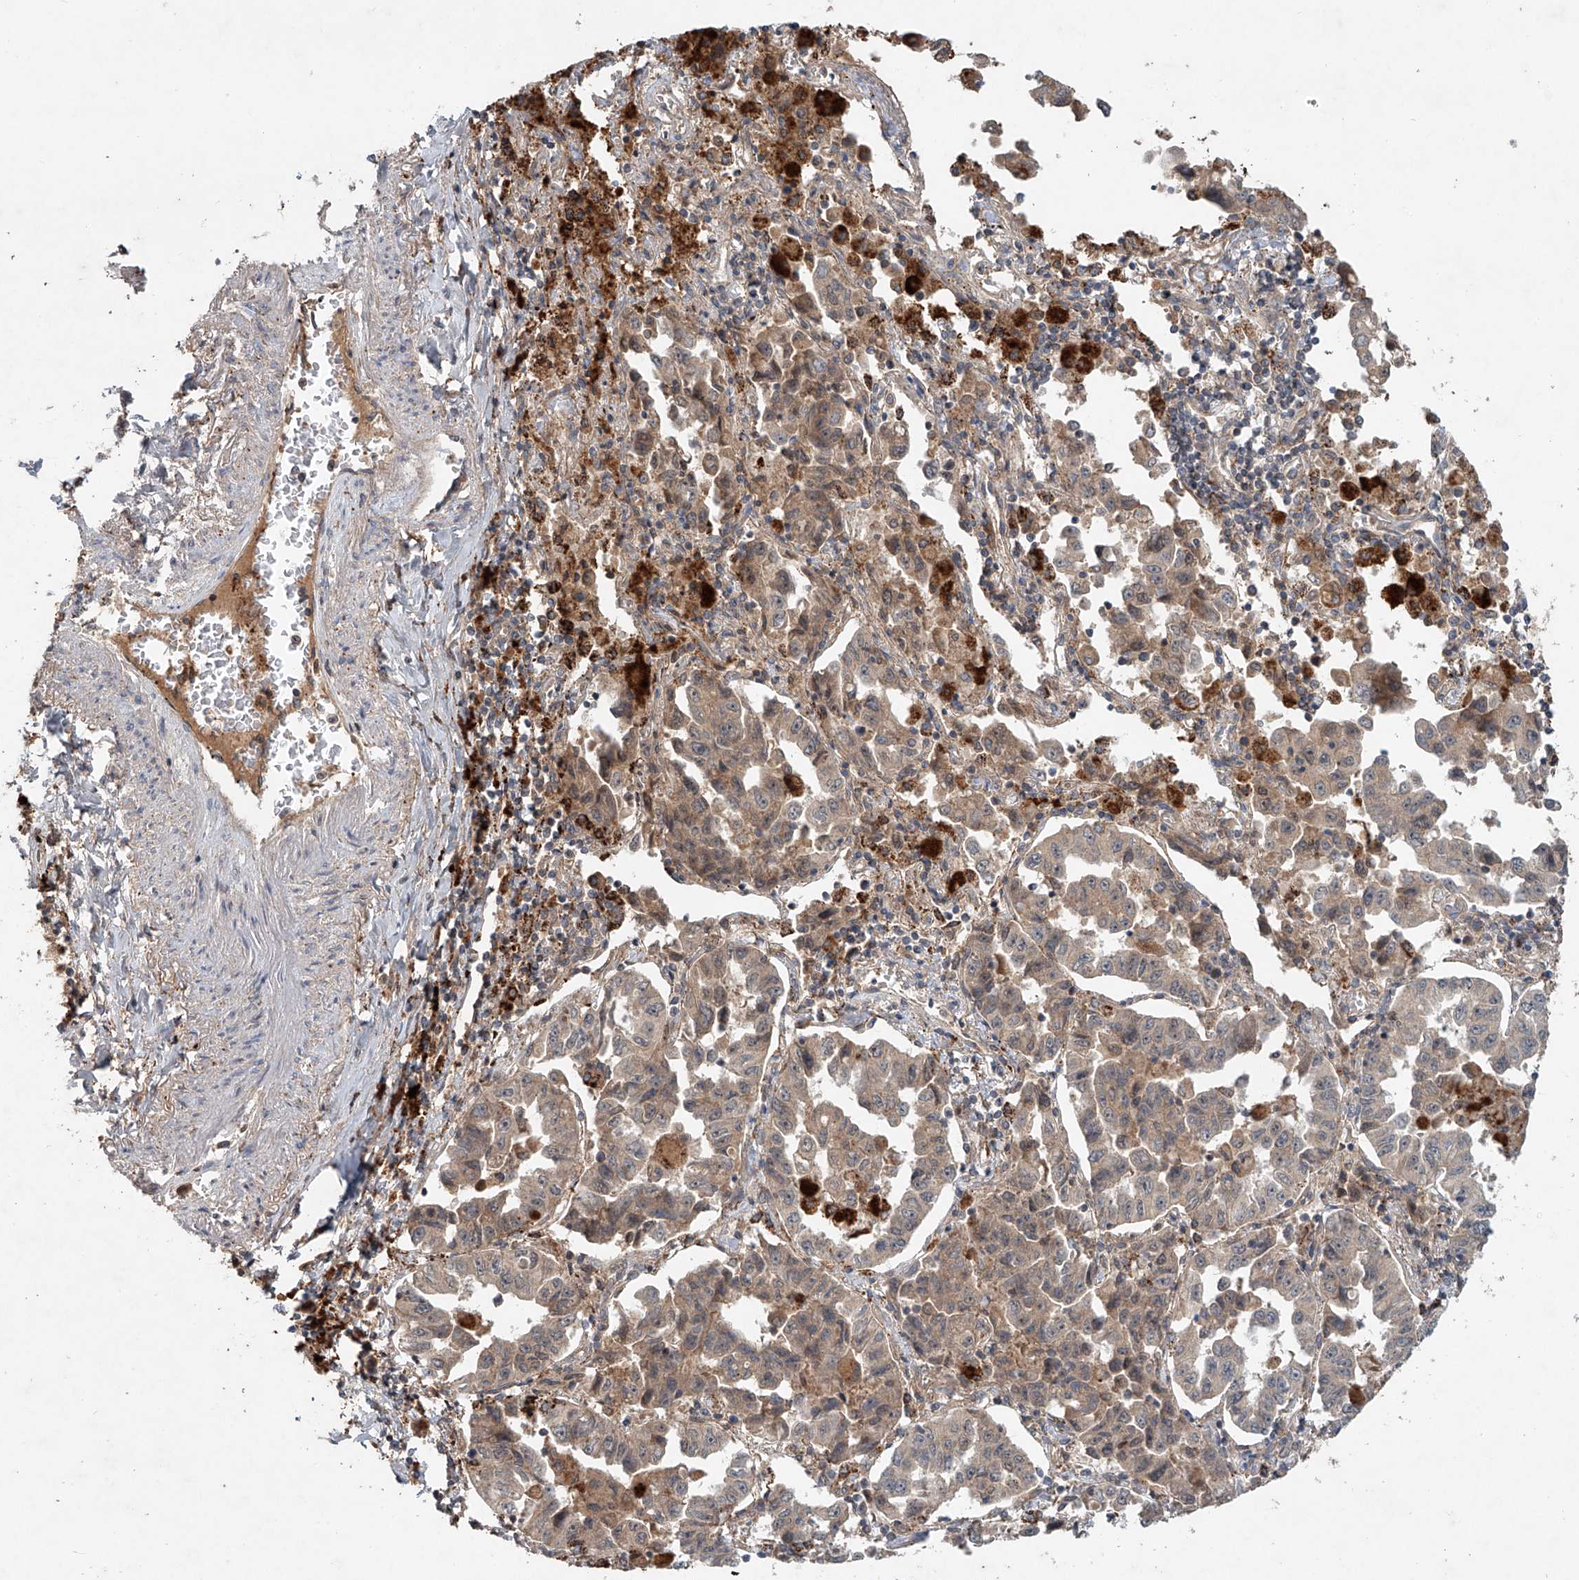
{"staining": {"intensity": "weak", "quantity": ">75%", "location": "cytoplasmic/membranous"}, "tissue": "lung cancer", "cell_type": "Tumor cells", "image_type": "cancer", "snomed": [{"axis": "morphology", "description": "Adenocarcinoma, NOS"}, {"axis": "topography", "description": "Lung"}], "caption": "Lung cancer tissue reveals weak cytoplasmic/membranous staining in about >75% of tumor cells, visualized by immunohistochemistry.", "gene": "IER5", "patient": {"sex": "female", "age": 51}}